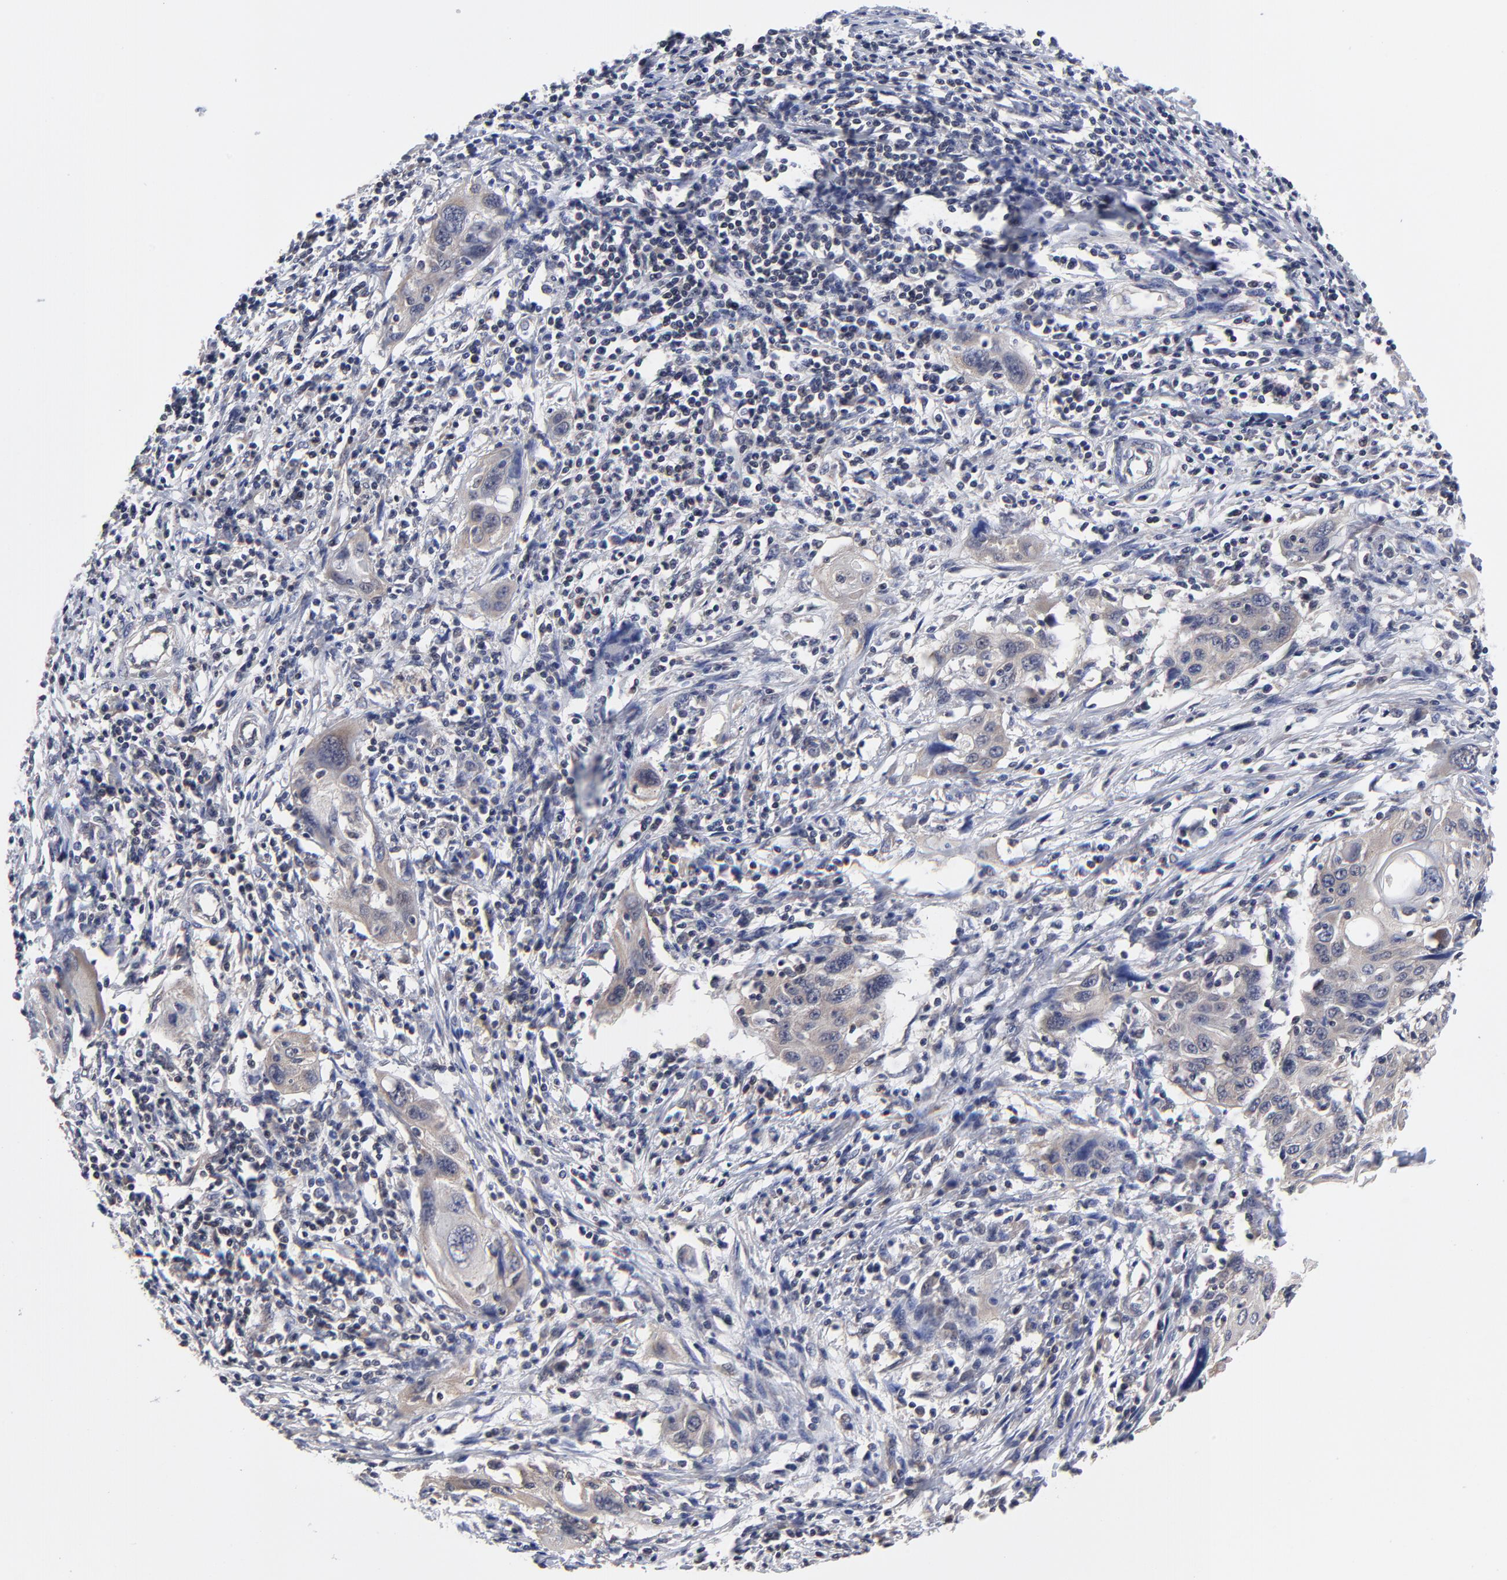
{"staining": {"intensity": "weak", "quantity": ">75%", "location": "cytoplasmic/membranous"}, "tissue": "cervical cancer", "cell_type": "Tumor cells", "image_type": "cancer", "snomed": [{"axis": "morphology", "description": "Squamous cell carcinoma, NOS"}, {"axis": "topography", "description": "Cervix"}], "caption": "The photomicrograph exhibits immunohistochemical staining of cervical cancer. There is weak cytoplasmic/membranous expression is seen in about >75% of tumor cells. (IHC, brightfield microscopy, high magnification).", "gene": "PCMT1", "patient": {"sex": "female", "age": 54}}